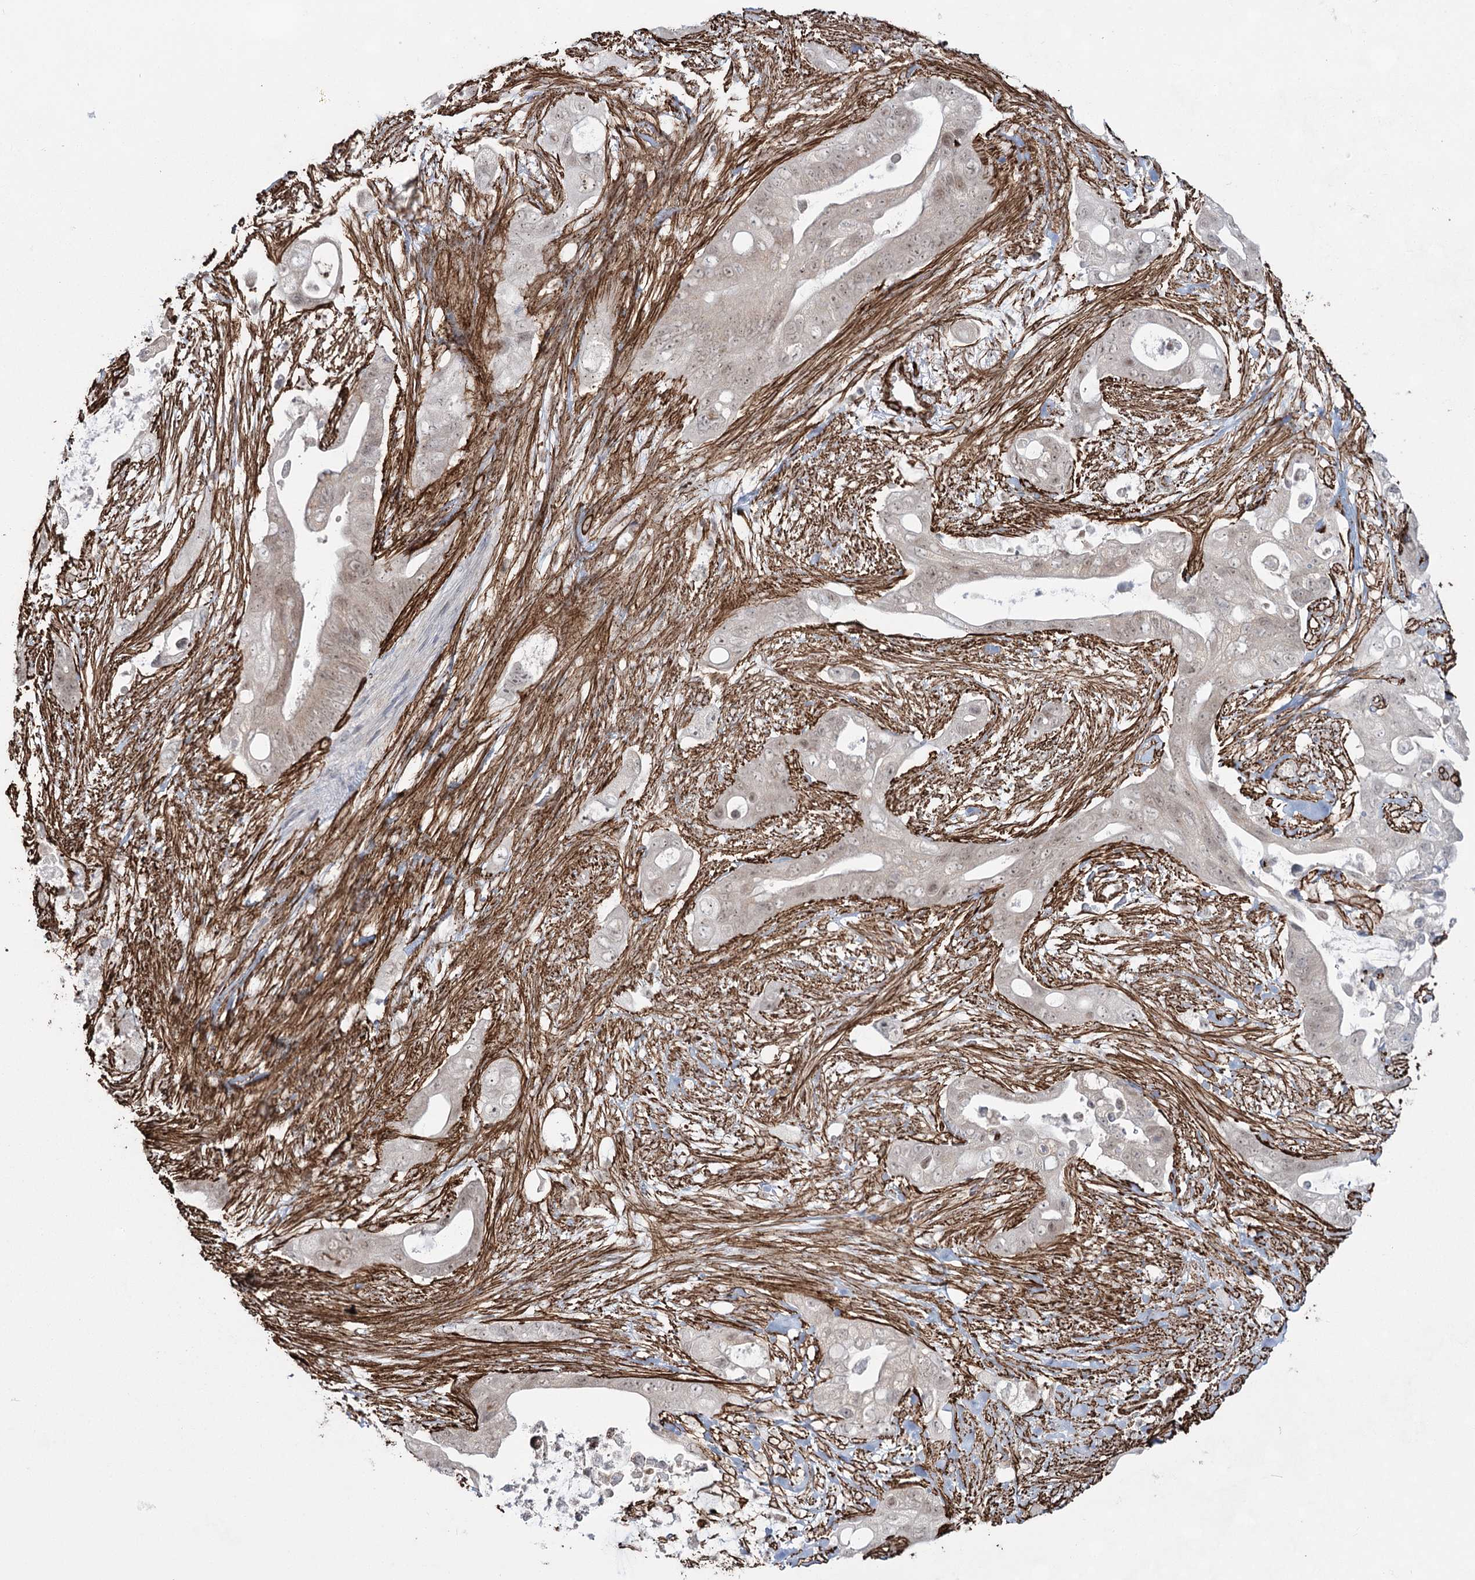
{"staining": {"intensity": "weak", "quantity": "25%-75%", "location": "nuclear"}, "tissue": "pancreatic cancer", "cell_type": "Tumor cells", "image_type": "cancer", "snomed": [{"axis": "morphology", "description": "Adenocarcinoma, NOS"}, {"axis": "topography", "description": "Pancreas"}], "caption": "Immunohistochemical staining of pancreatic cancer (adenocarcinoma) reveals low levels of weak nuclear protein positivity in about 25%-75% of tumor cells.", "gene": "CWF19L1", "patient": {"sex": "male", "age": 53}}